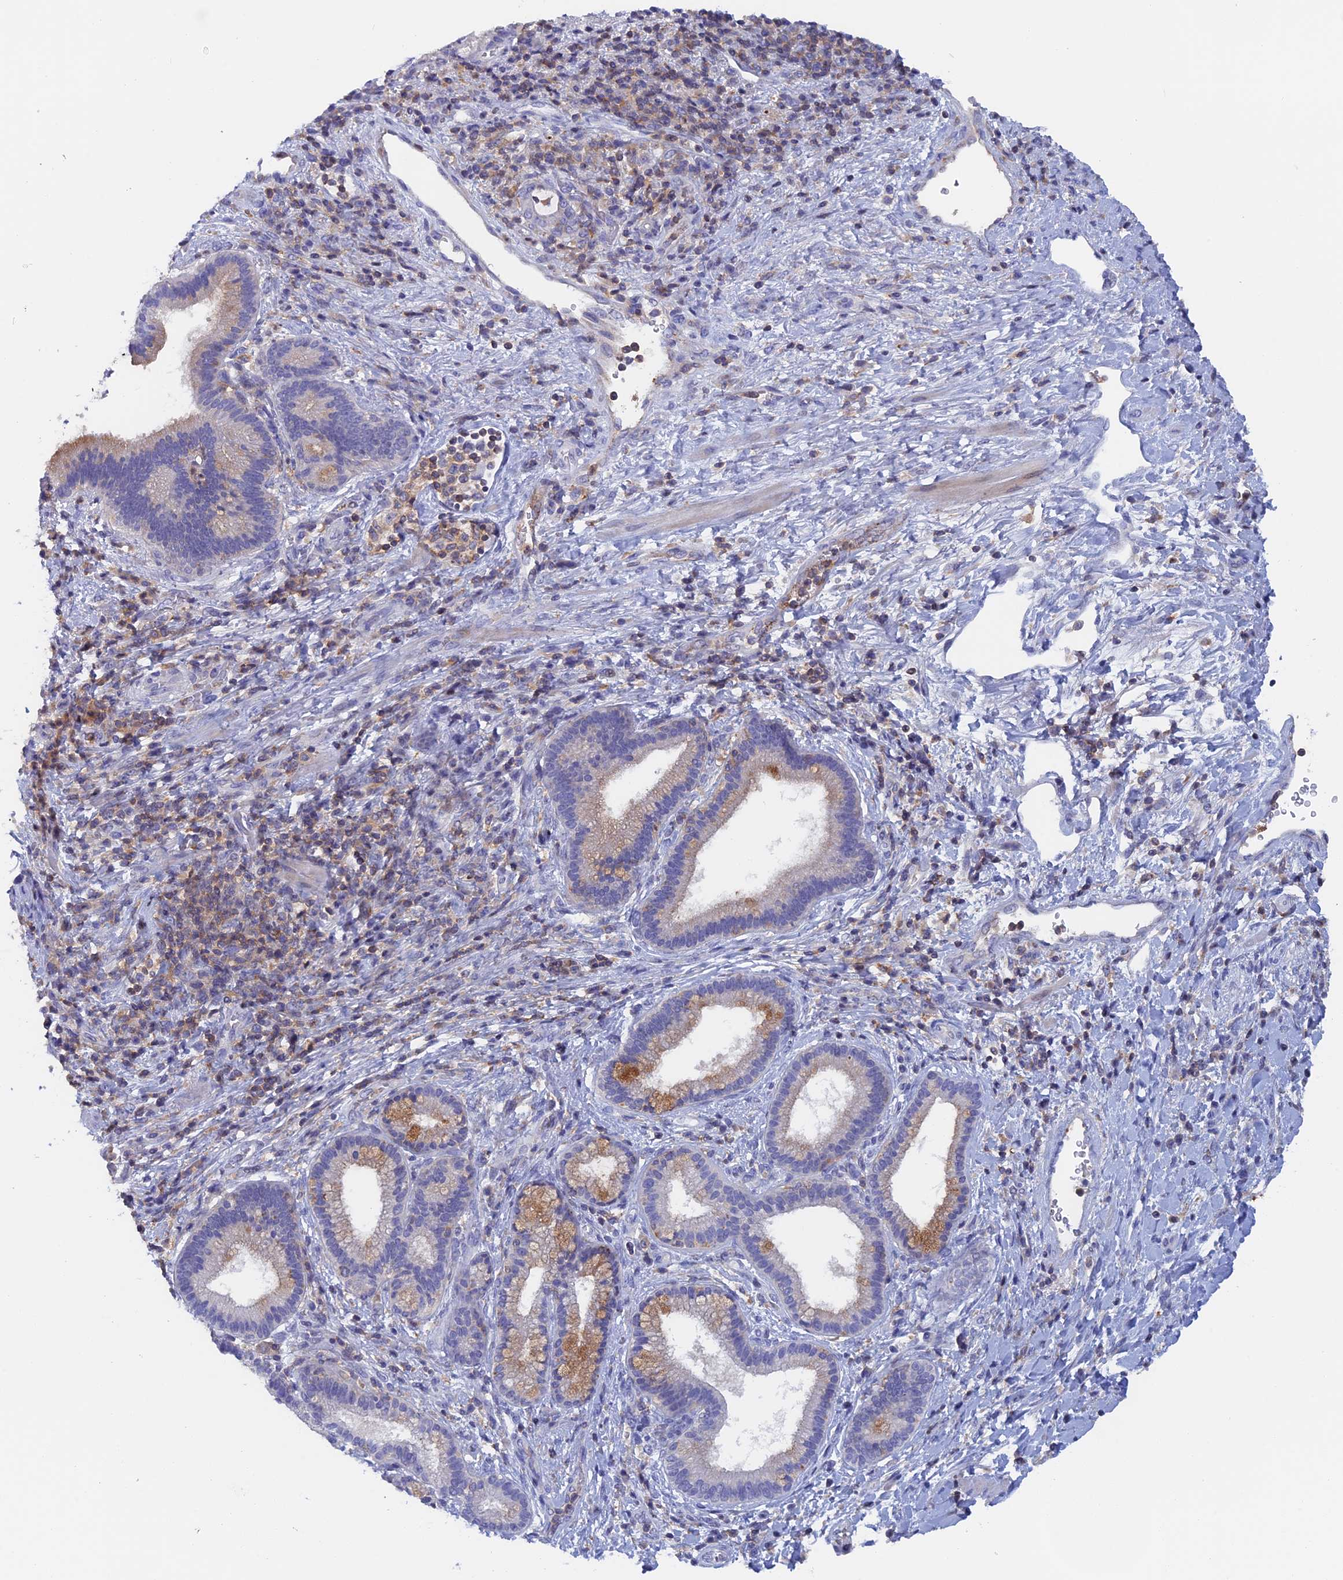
{"staining": {"intensity": "moderate", "quantity": "<25%", "location": "cytoplasmic/membranous"}, "tissue": "pancreatic cancer", "cell_type": "Tumor cells", "image_type": "cancer", "snomed": [{"axis": "morphology", "description": "Normal tissue, NOS"}, {"axis": "morphology", "description": "Adenocarcinoma, NOS"}, {"axis": "topography", "description": "Pancreas"}], "caption": "Immunohistochemistry (IHC) staining of pancreatic cancer, which demonstrates low levels of moderate cytoplasmic/membranous expression in approximately <25% of tumor cells indicating moderate cytoplasmic/membranous protein staining. The staining was performed using DAB (3,3'-diaminobenzidine) (brown) for protein detection and nuclei were counterstained in hematoxylin (blue).", "gene": "ACP7", "patient": {"sex": "female", "age": 55}}